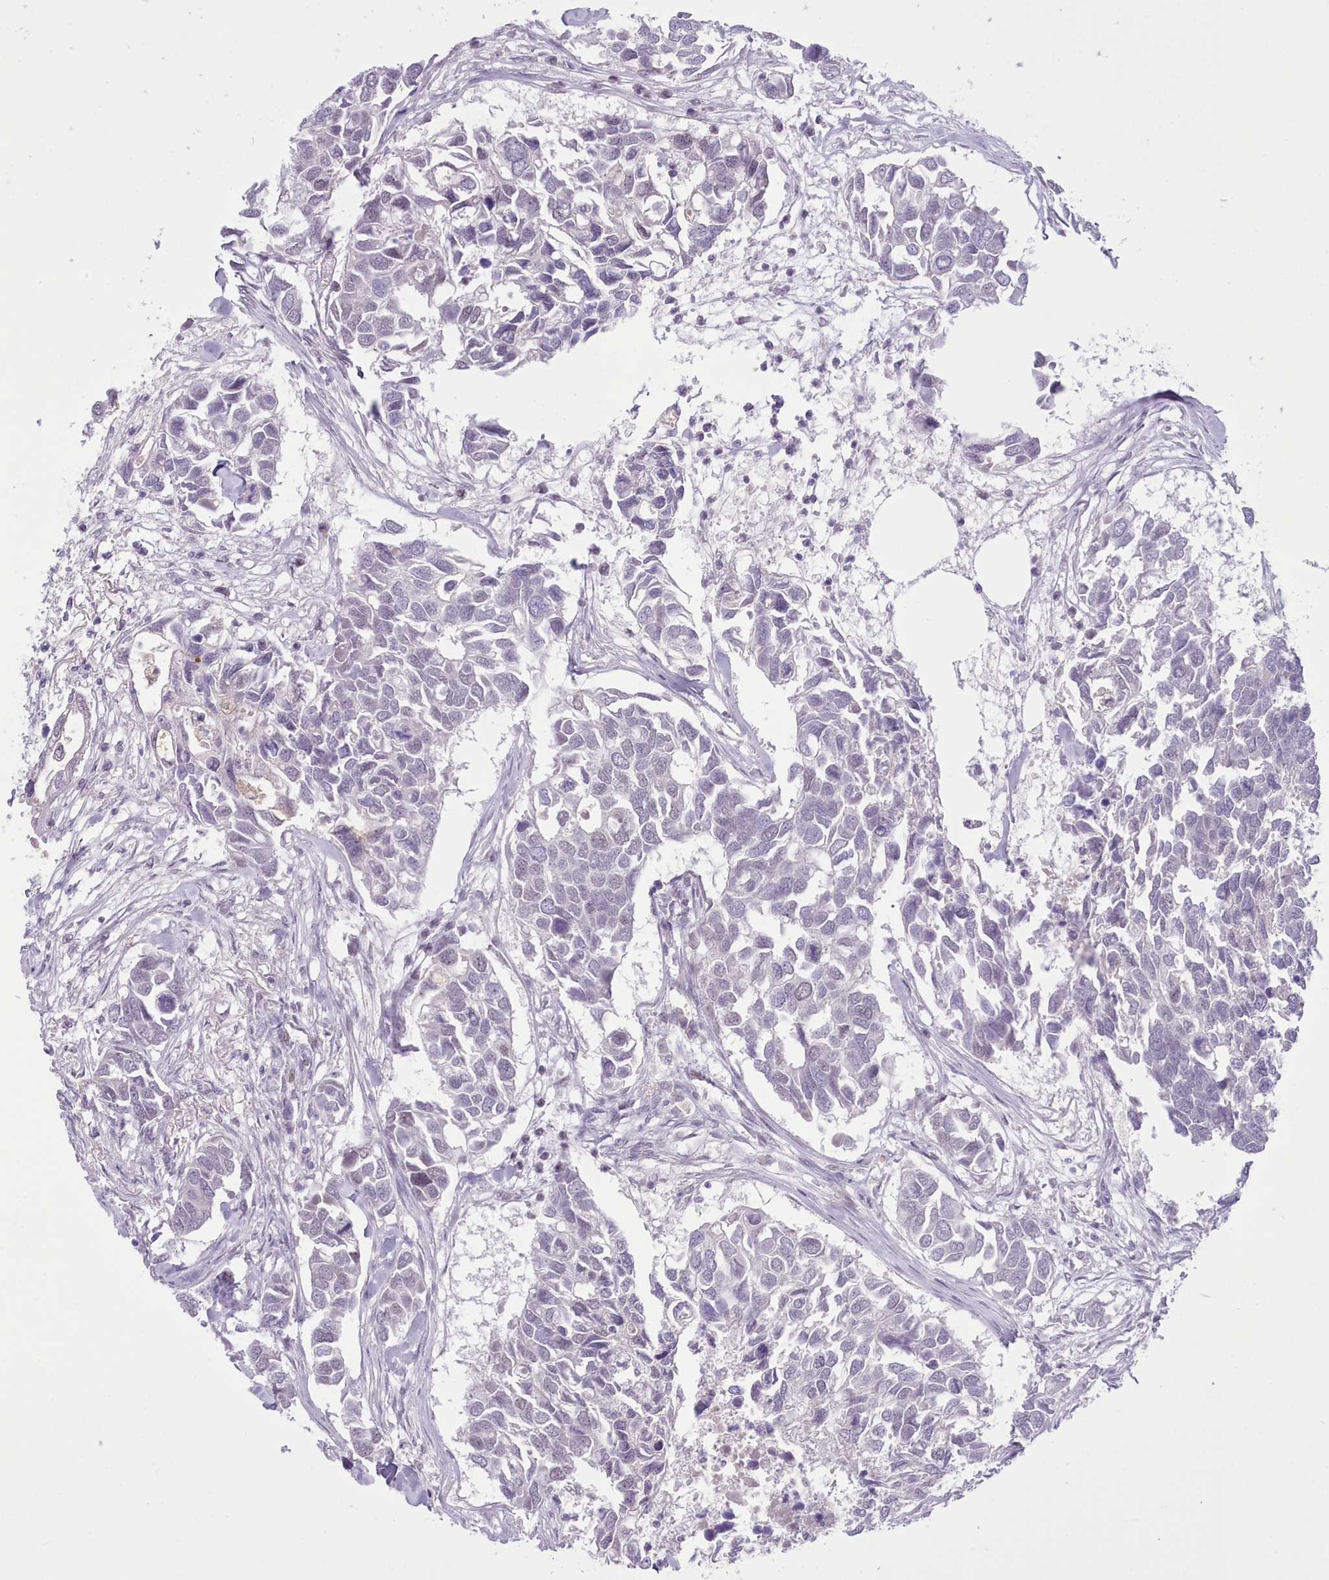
{"staining": {"intensity": "negative", "quantity": "none", "location": "none"}, "tissue": "breast cancer", "cell_type": "Tumor cells", "image_type": "cancer", "snomed": [{"axis": "morphology", "description": "Duct carcinoma"}, {"axis": "topography", "description": "Breast"}], "caption": "The photomicrograph displays no significant positivity in tumor cells of breast cancer (intraductal carcinoma).", "gene": "RFX1", "patient": {"sex": "female", "age": 83}}